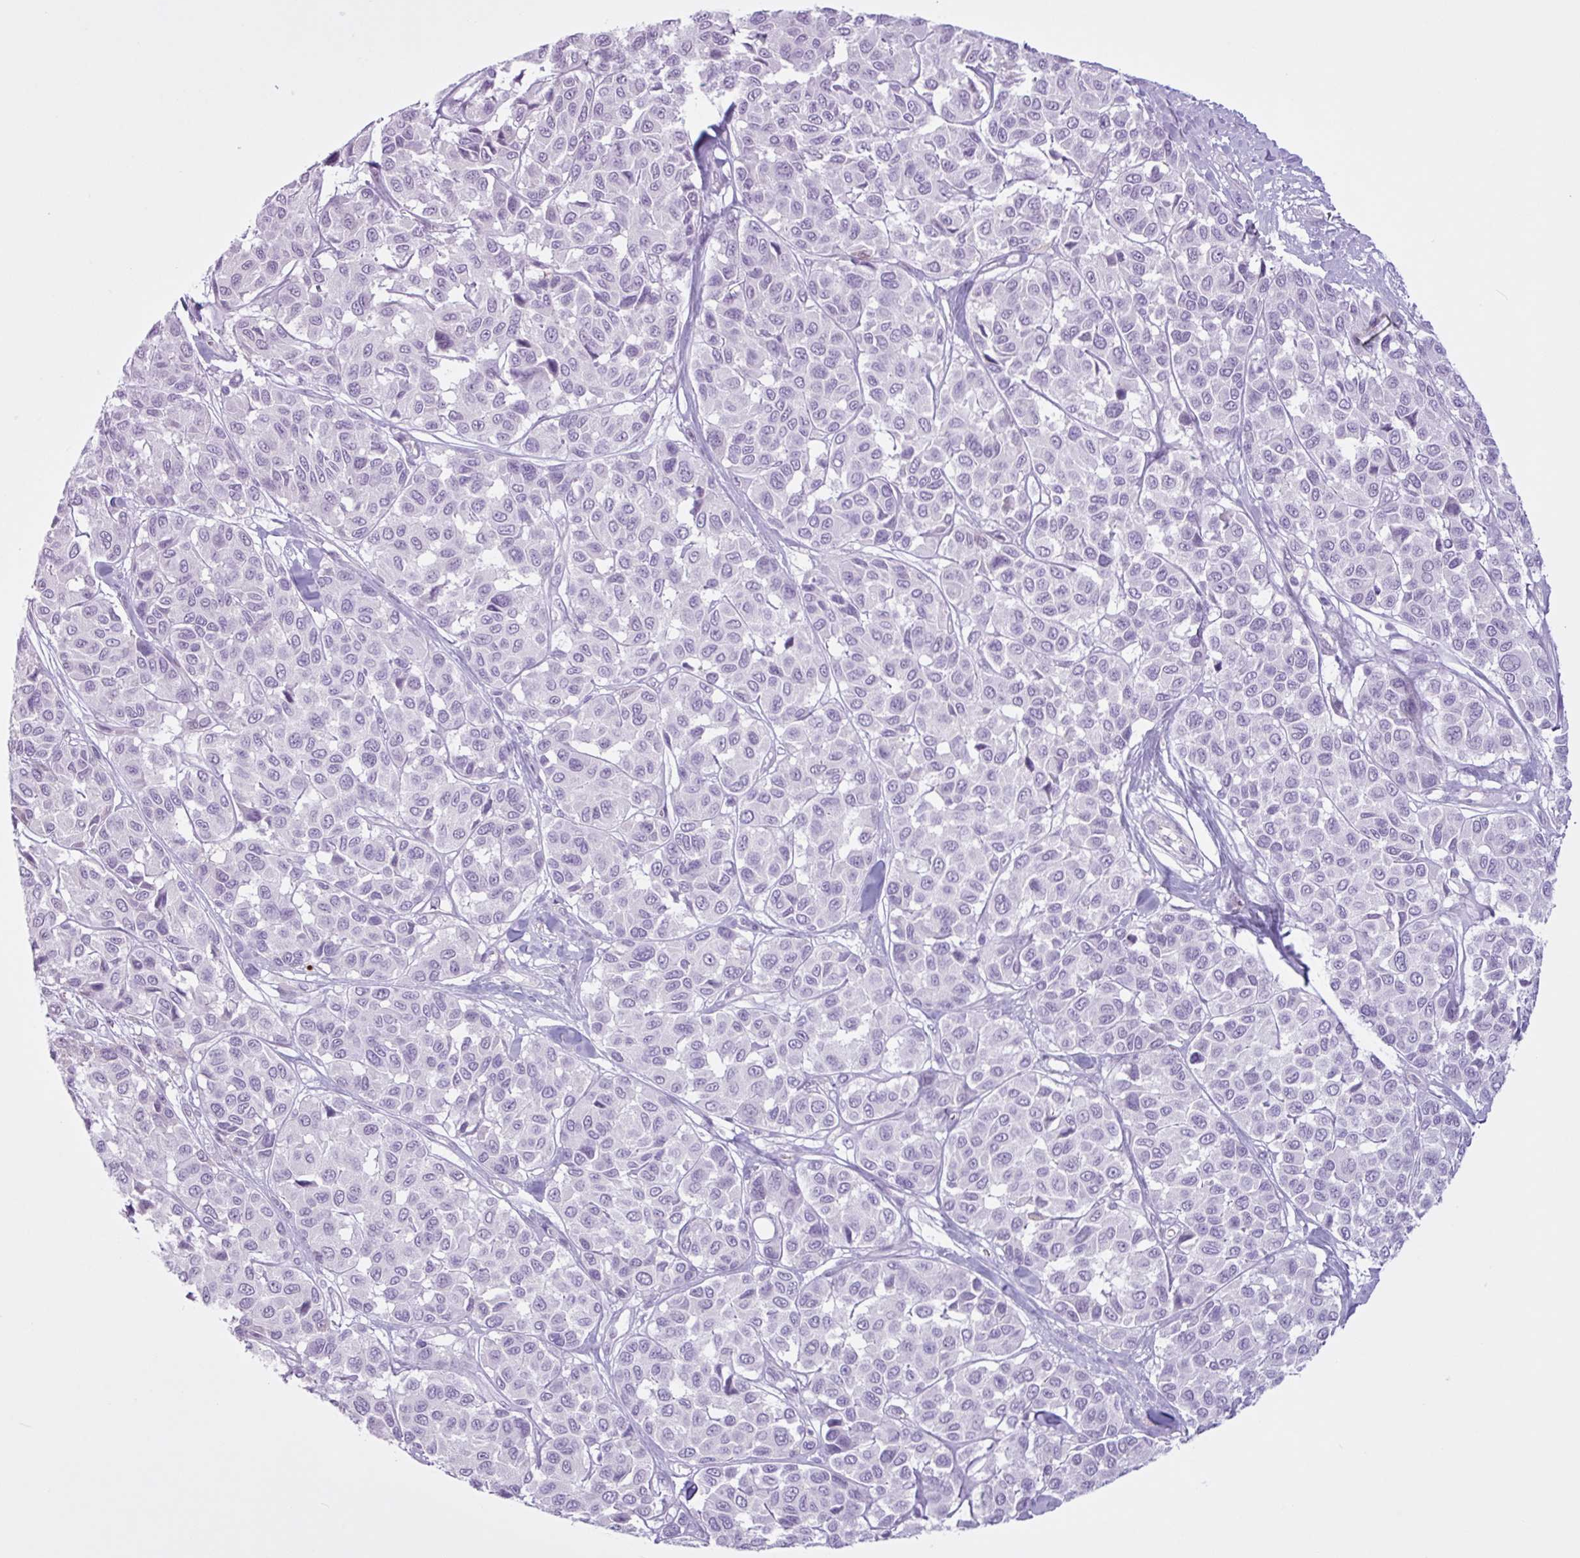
{"staining": {"intensity": "negative", "quantity": "none", "location": "none"}, "tissue": "melanoma", "cell_type": "Tumor cells", "image_type": "cancer", "snomed": [{"axis": "morphology", "description": "Malignant melanoma, NOS"}, {"axis": "topography", "description": "Skin"}], "caption": "The photomicrograph reveals no significant expression in tumor cells of malignant melanoma. Nuclei are stained in blue.", "gene": "TMEM178A", "patient": {"sex": "female", "age": 66}}